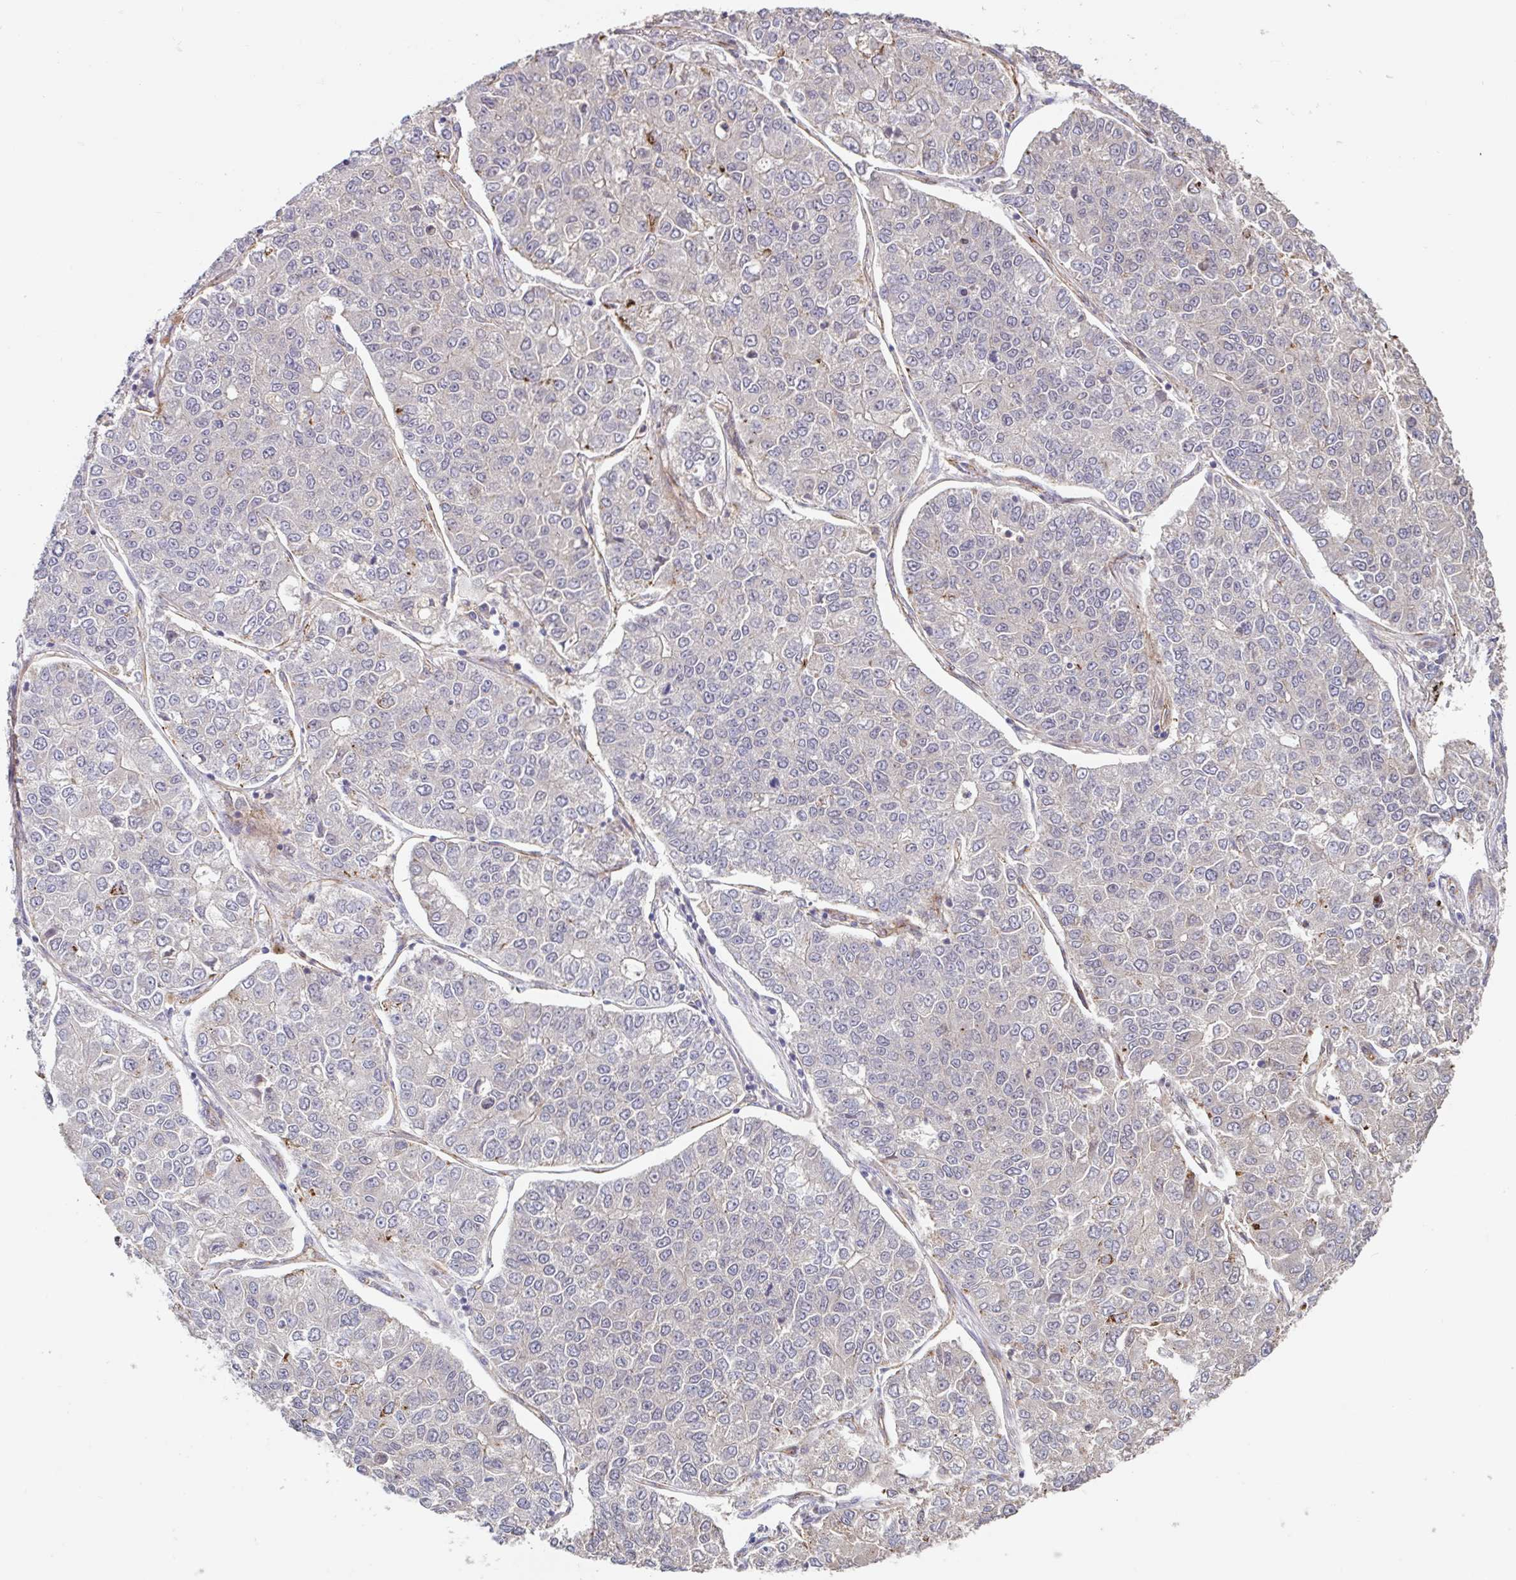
{"staining": {"intensity": "negative", "quantity": "none", "location": "none"}, "tissue": "lung cancer", "cell_type": "Tumor cells", "image_type": "cancer", "snomed": [{"axis": "morphology", "description": "Adenocarcinoma, NOS"}, {"axis": "topography", "description": "Lung"}], "caption": "A photomicrograph of human lung adenocarcinoma is negative for staining in tumor cells.", "gene": "STYXL1", "patient": {"sex": "male", "age": 49}}